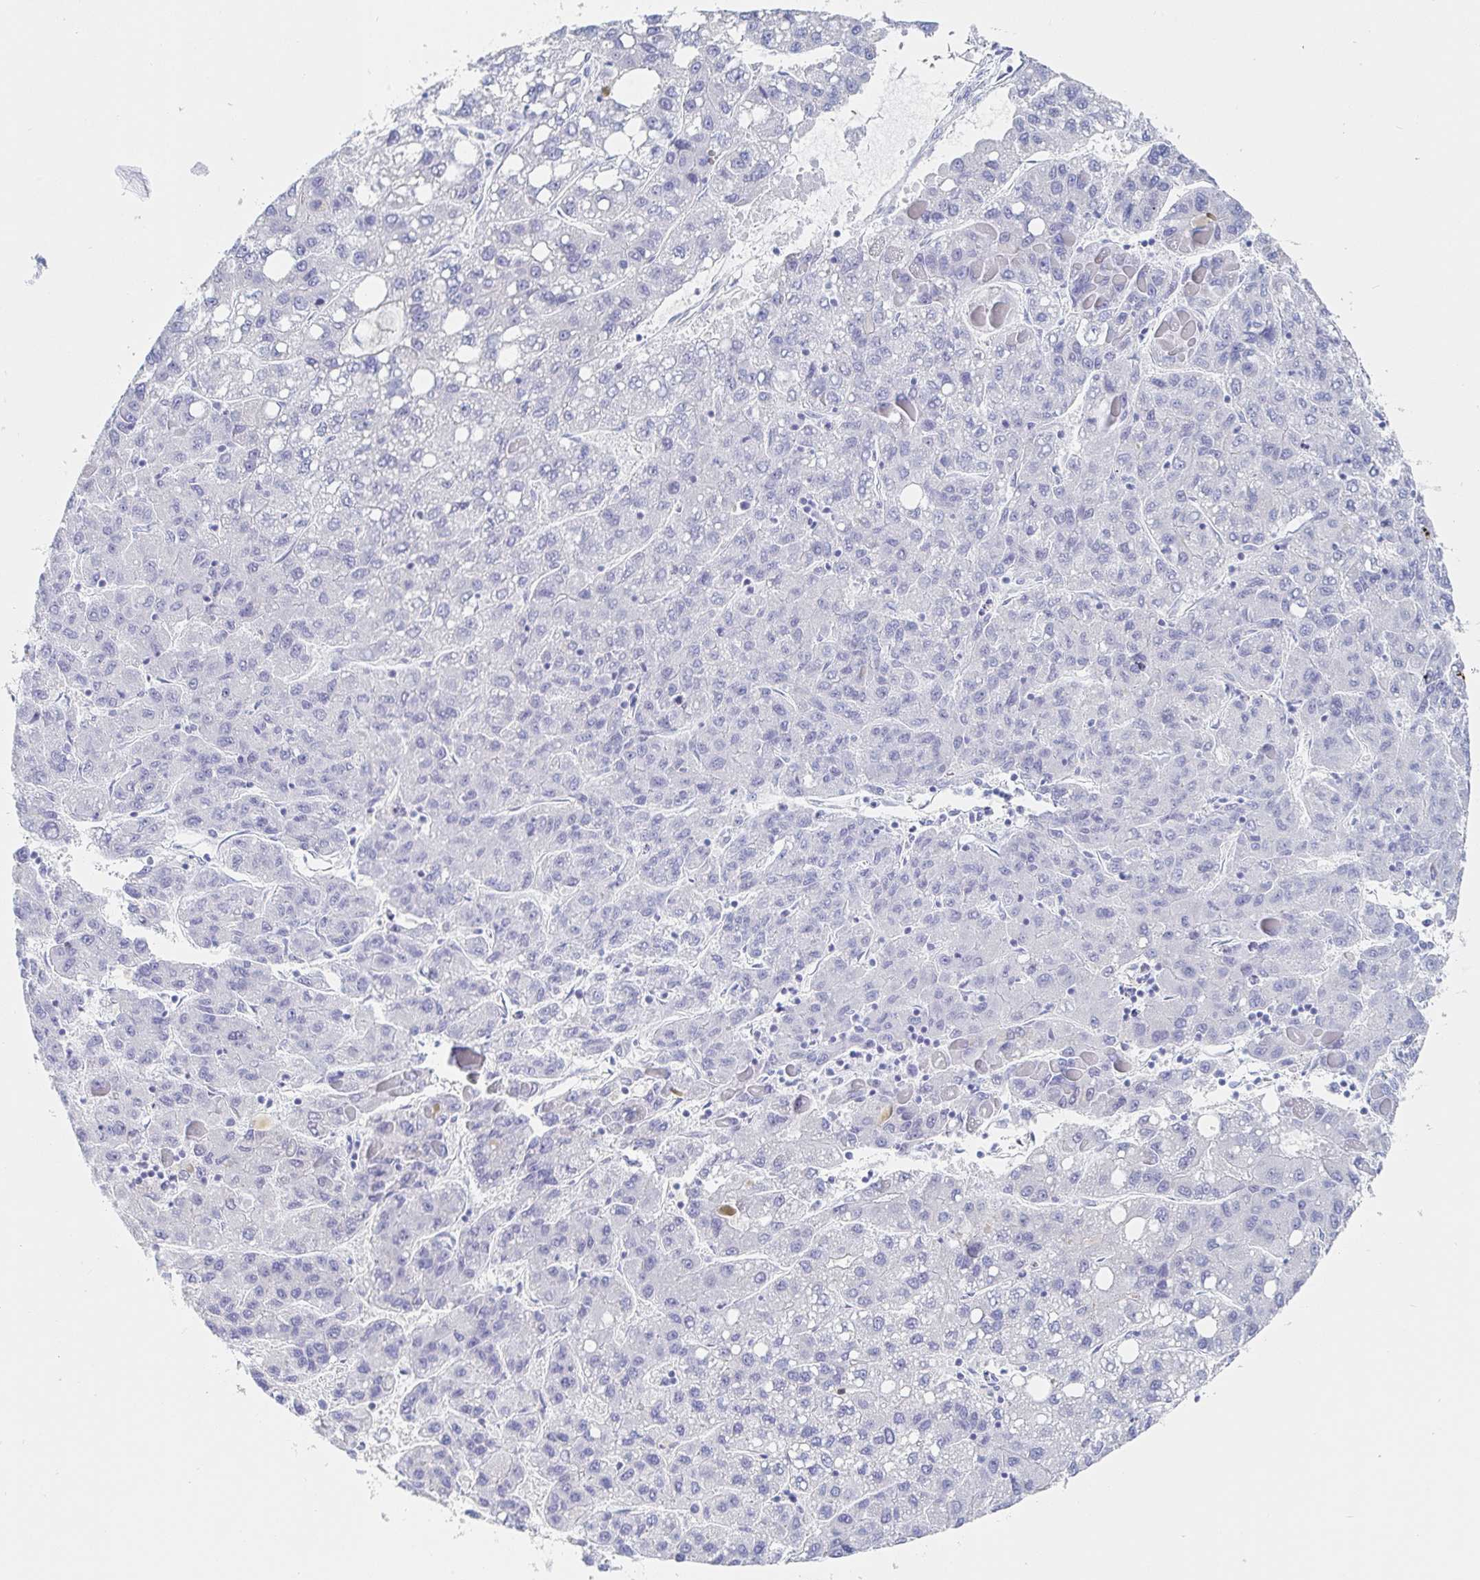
{"staining": {"intensity": "negative", "quantity": "none", "location": "none"}, "tissue": "liver cancer", "cell_type": "Tumor cells", "image_type": "cancer", "snomed": [{"axis": "morphology", "description": "Carcinoma, Hepatocellular, NOS"}, {"axis": "topography", "description": "Liver"}], "caption": "The immunohistochemistry (IHC) image has no significant expression in tumor cells of liver cancer tissue.", "gene": "PACSIN1", "patient": {"sex": "female", "age": 82}}